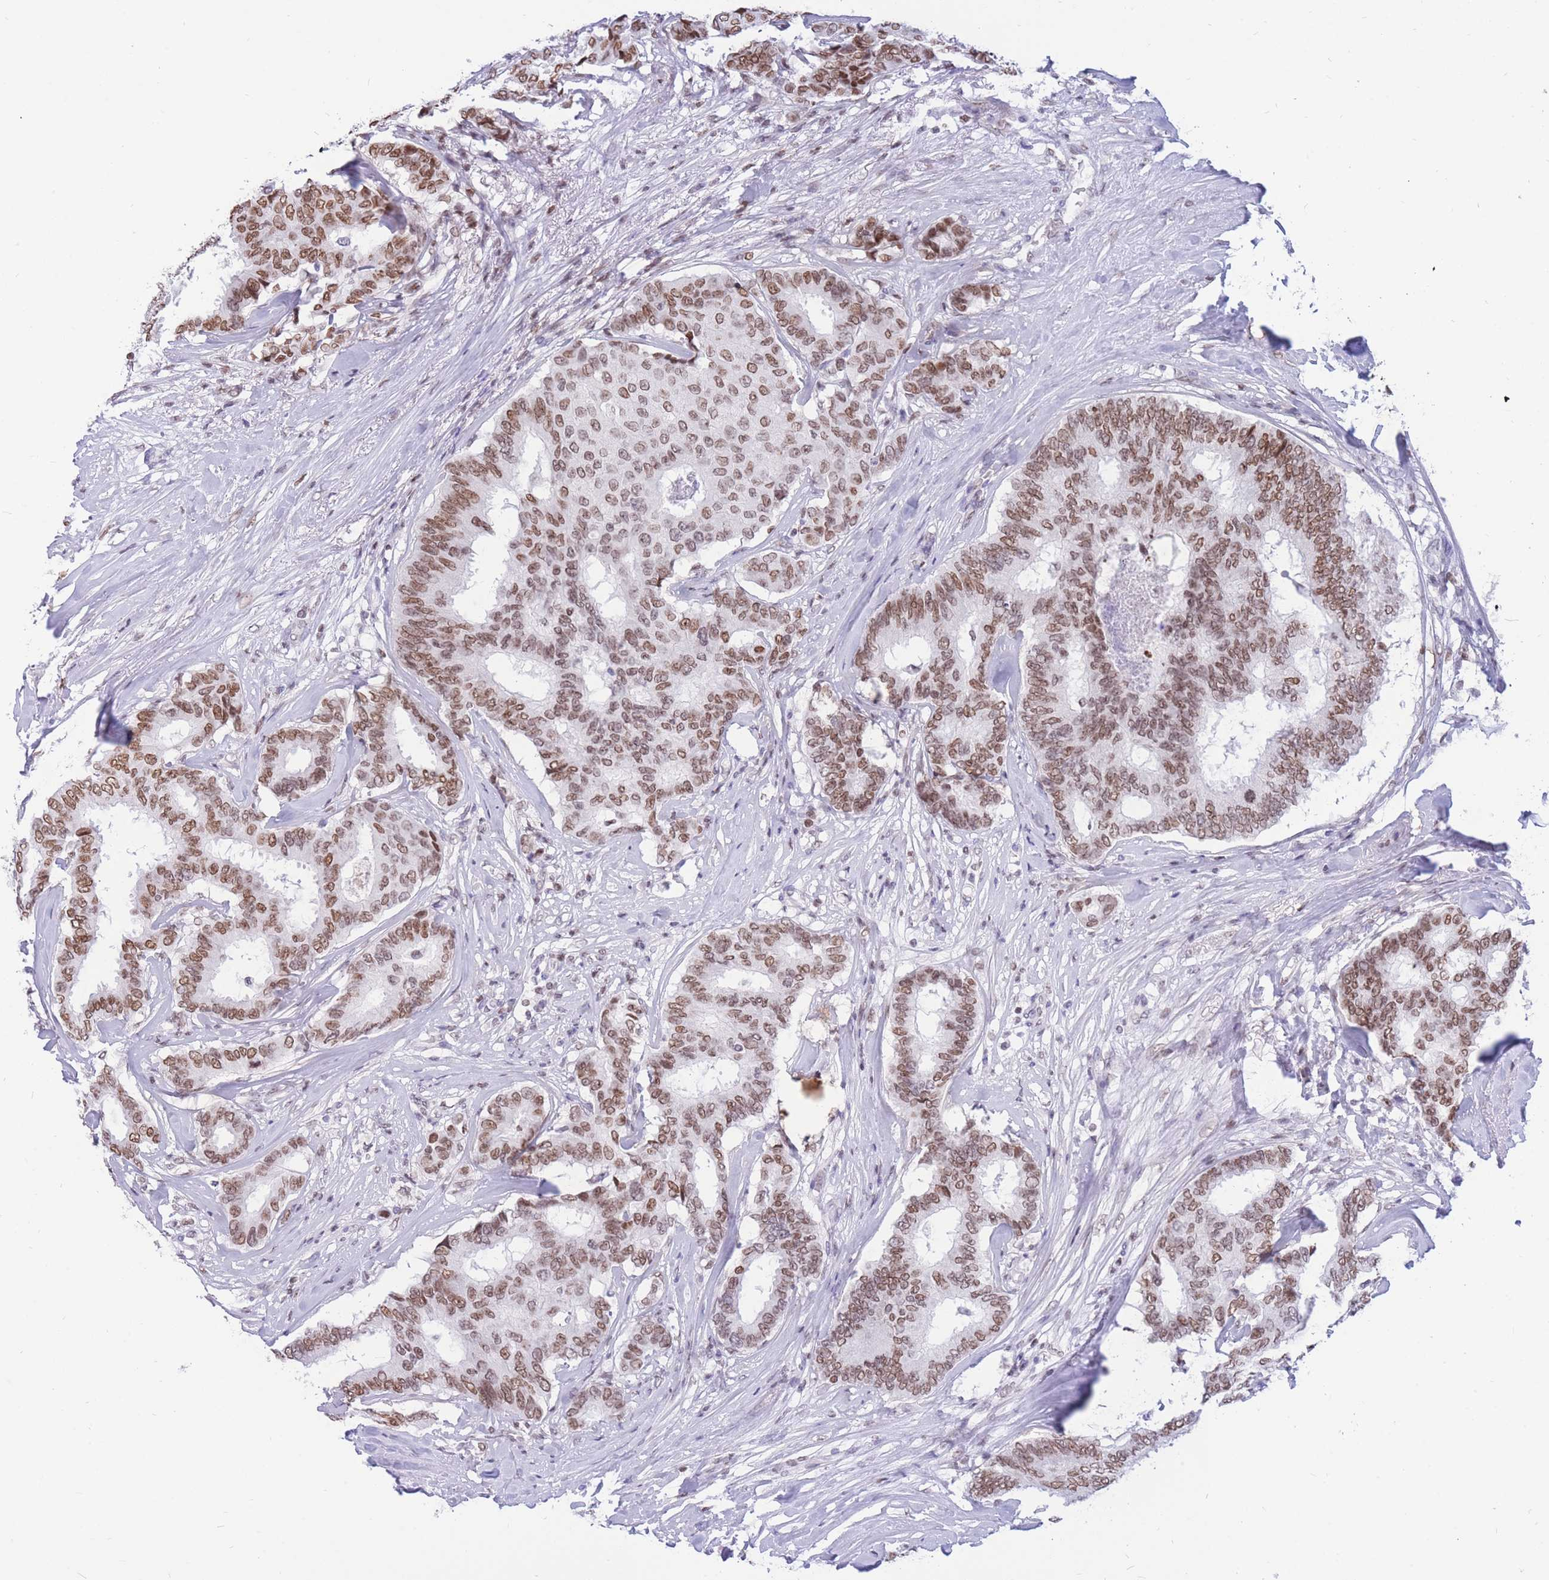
{"staining": {"intensity": "moderate", "quantity": ">75%", "location": "nuclear"}, "tissue": "breast cancer", "cell_type": "Tumor cells", "image_type": "cancer", "snomed": [{"axis": "morphology", "description": "Duct carcinoma"}, {"axis": "topography", "description": "Breast"}], "caption": "Human breast invasive ductal carcinoma stained for a protein (brown) displays moderate nuclear positive expression in about >75% of tumor cells.", "gene": "HMGN1", "patient": {"sex": "female", "age": 75}}